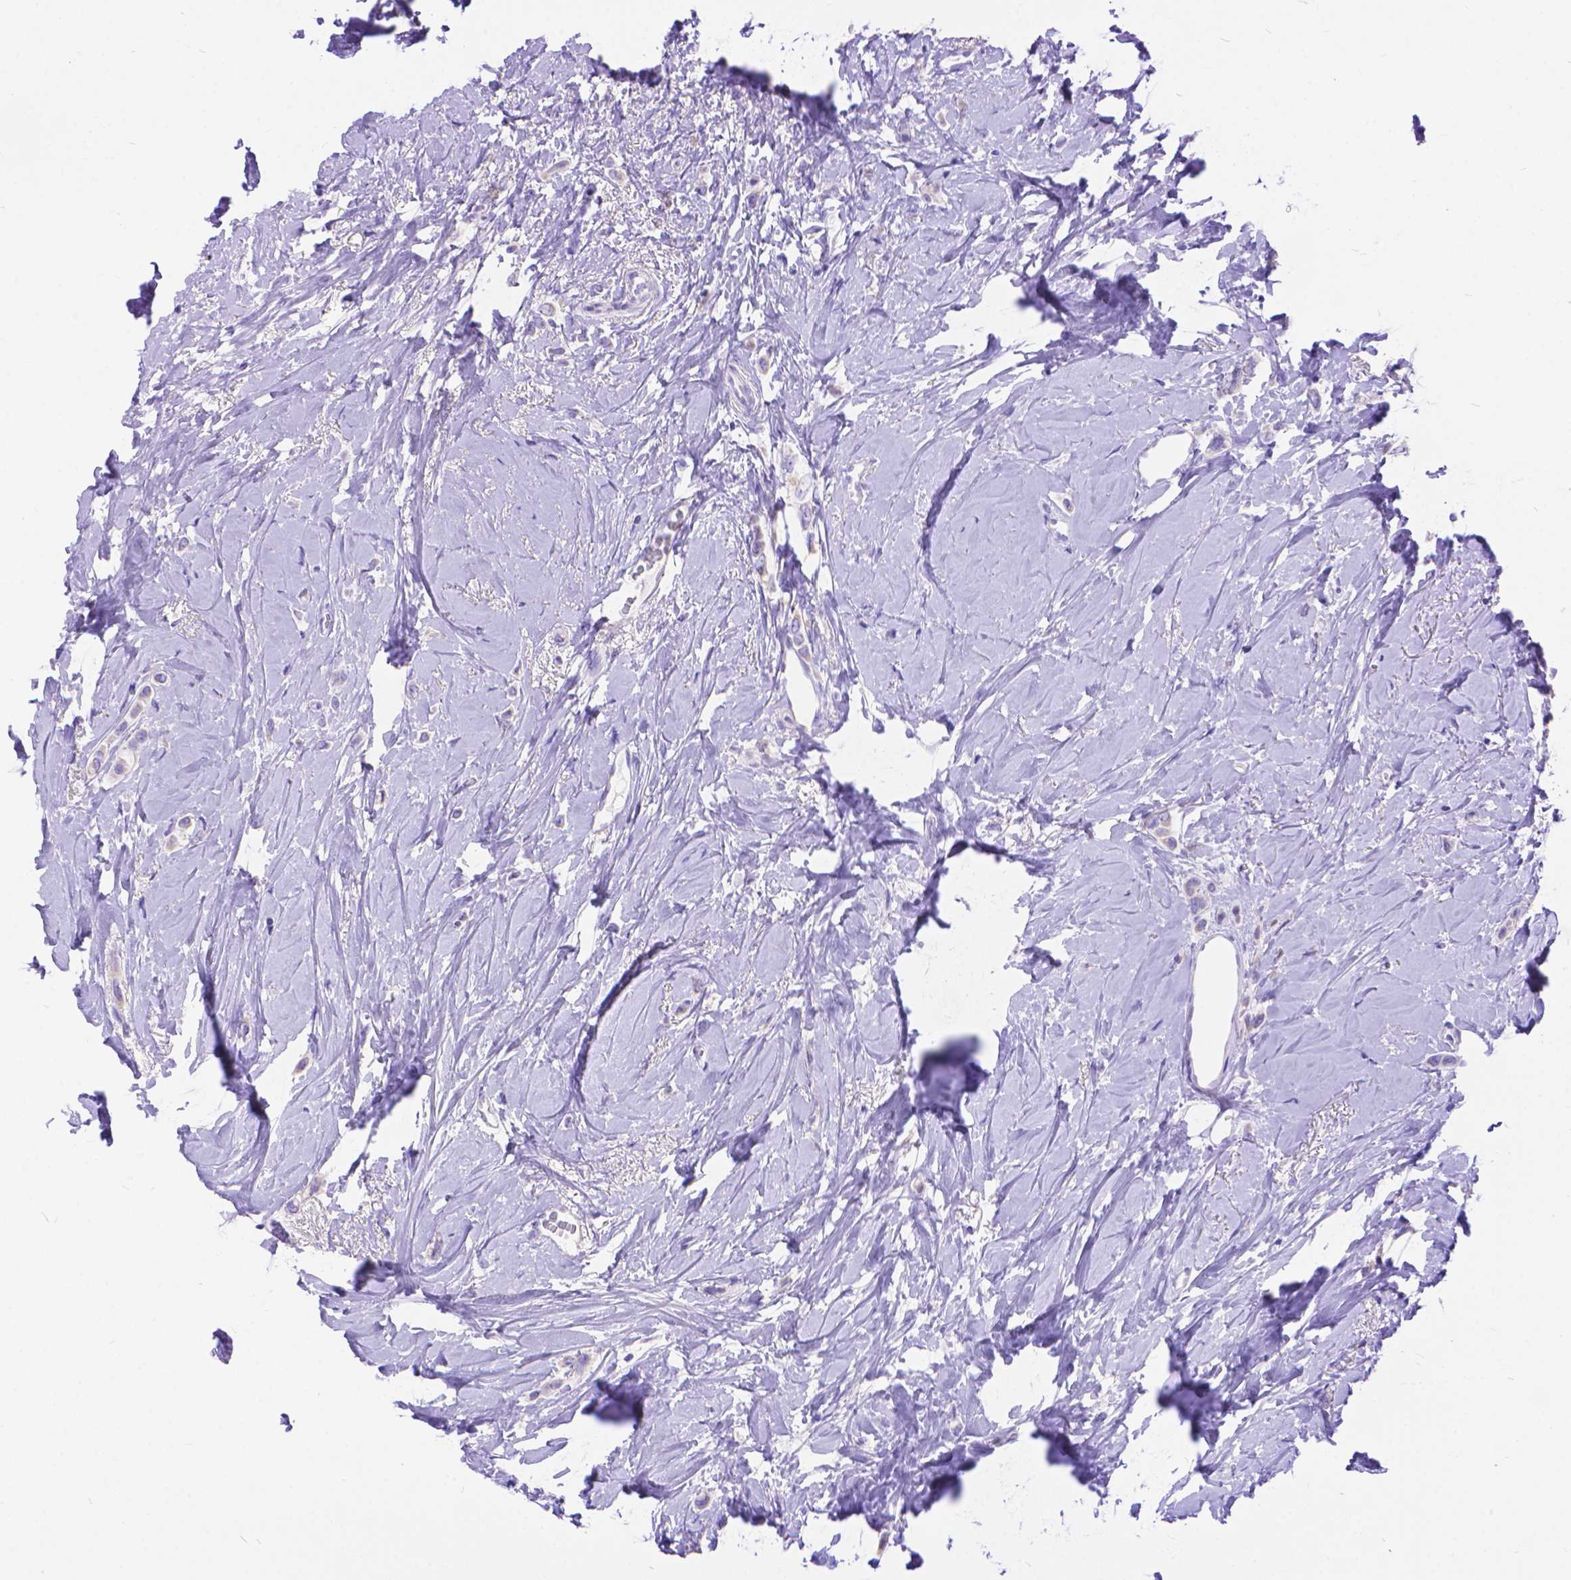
{"staining": {"intensity": "negative", "quantity": "none", "location": "none"}, "tissue": "breast cancer", "cell_type": "Tumor cells", "image_type": "cancer", "snomed": [{"axis": "morphology", "description": "Lobular carcinoma"}, {"axis": "topography", "description": "Breast"}], "caption": "Tumor cells are negative for brown protein staining in breast cancer.", "gene": "DHRS2", "patient": {"sex": "female", "age": 66}}